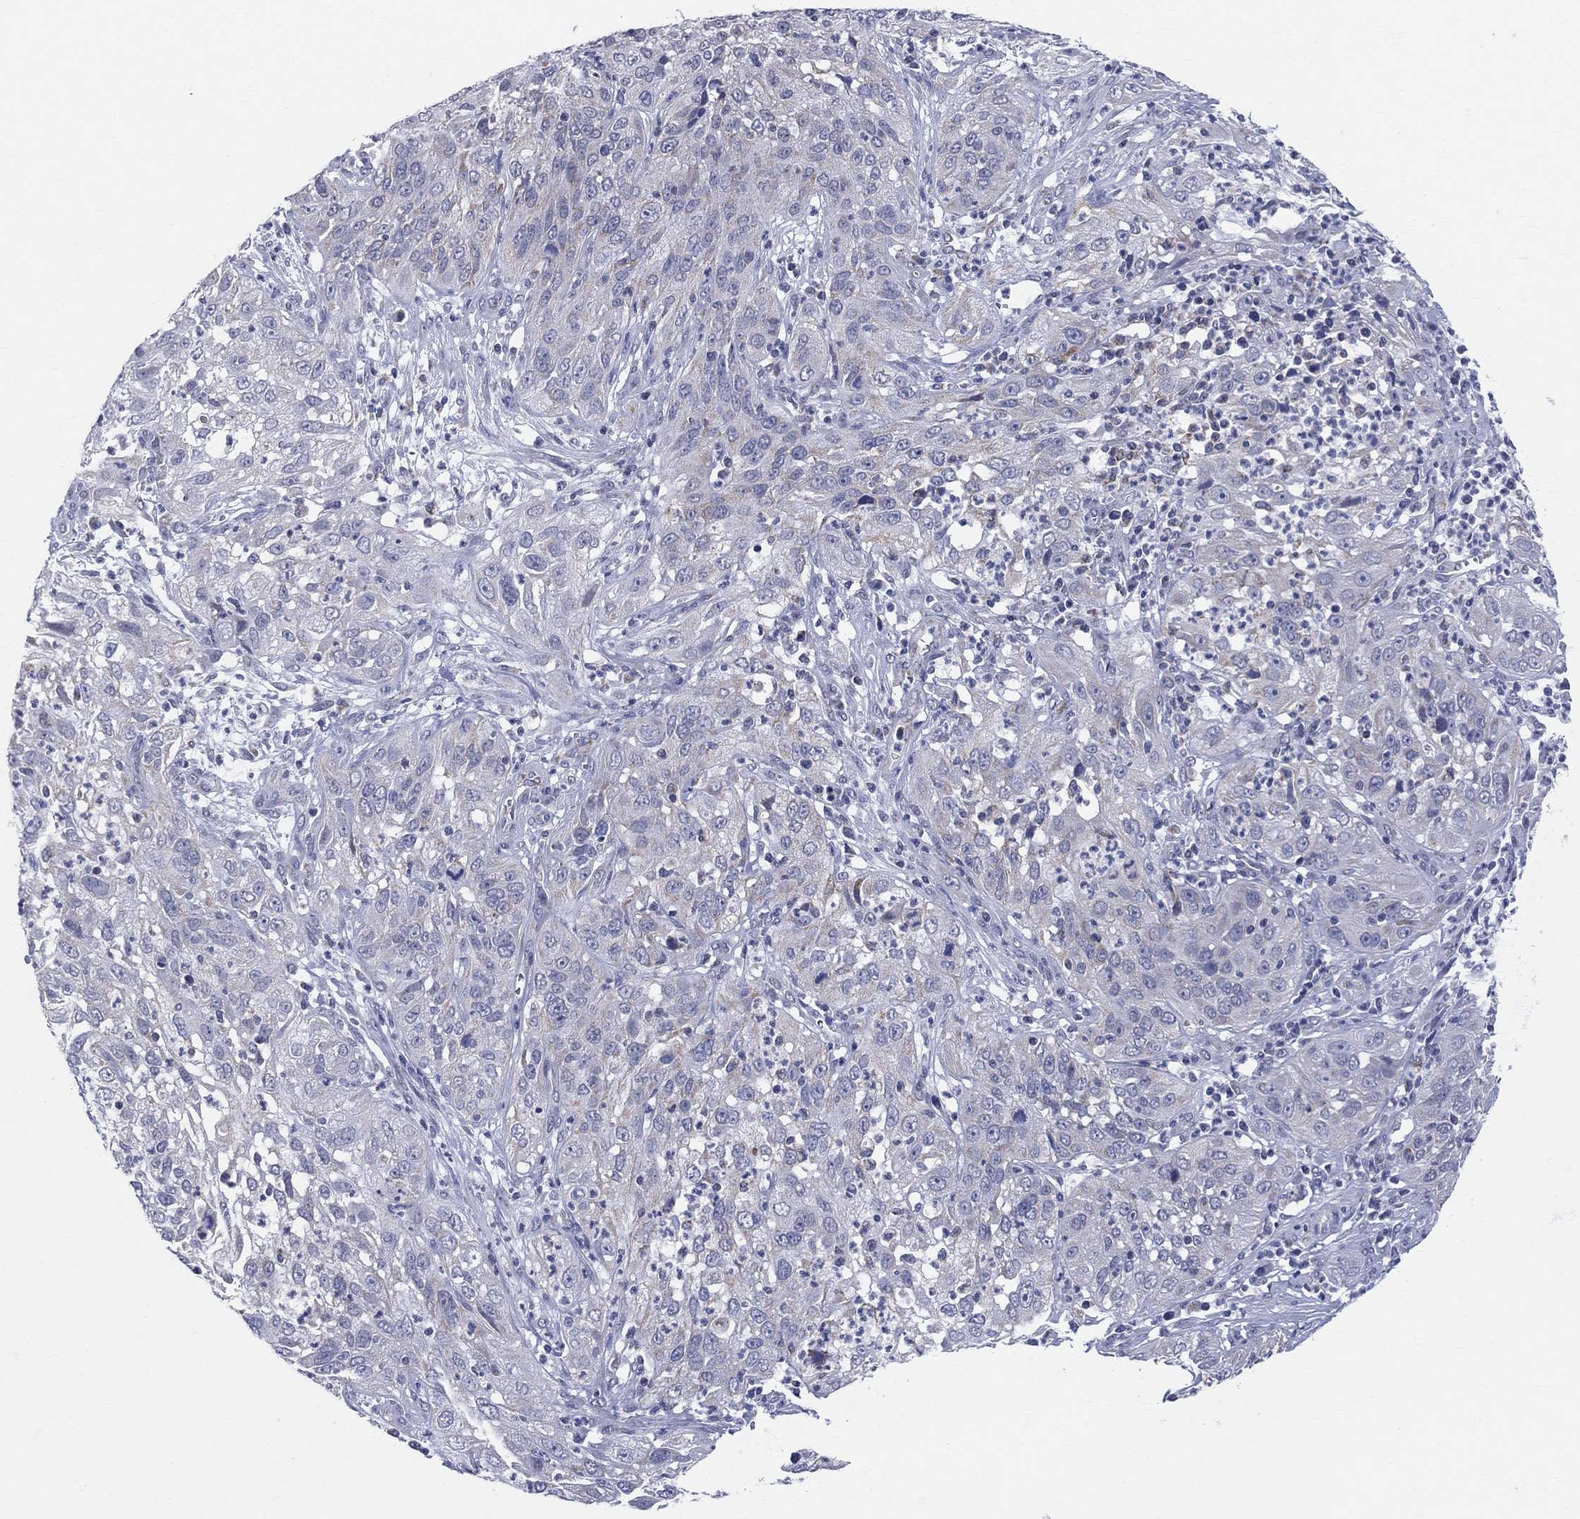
{"staining": {"intensity": "weak", "quantity": "<25%", "location": "cytoplasmic/membranous"}, "tissue": "cervical cancer", "cell_type": "Tumor cells", "image_type": "cancer", "snomed": [{"axis": "morphology", "description": "Squamous cell carcinoma, NOS"}, {"axis": "topography", "description": "Cervix"}], "caption": "High magnification brightfield microscopy of squamous cell carcinoma (cervical) stained with DAB (3,3'-diaminobenzidine) (brown) and counterstained with hematoxylin (blue): tumor cells show no significant positivity.", "gene": "KISS1R", "patient": {"sex": "female", "age": 32}}